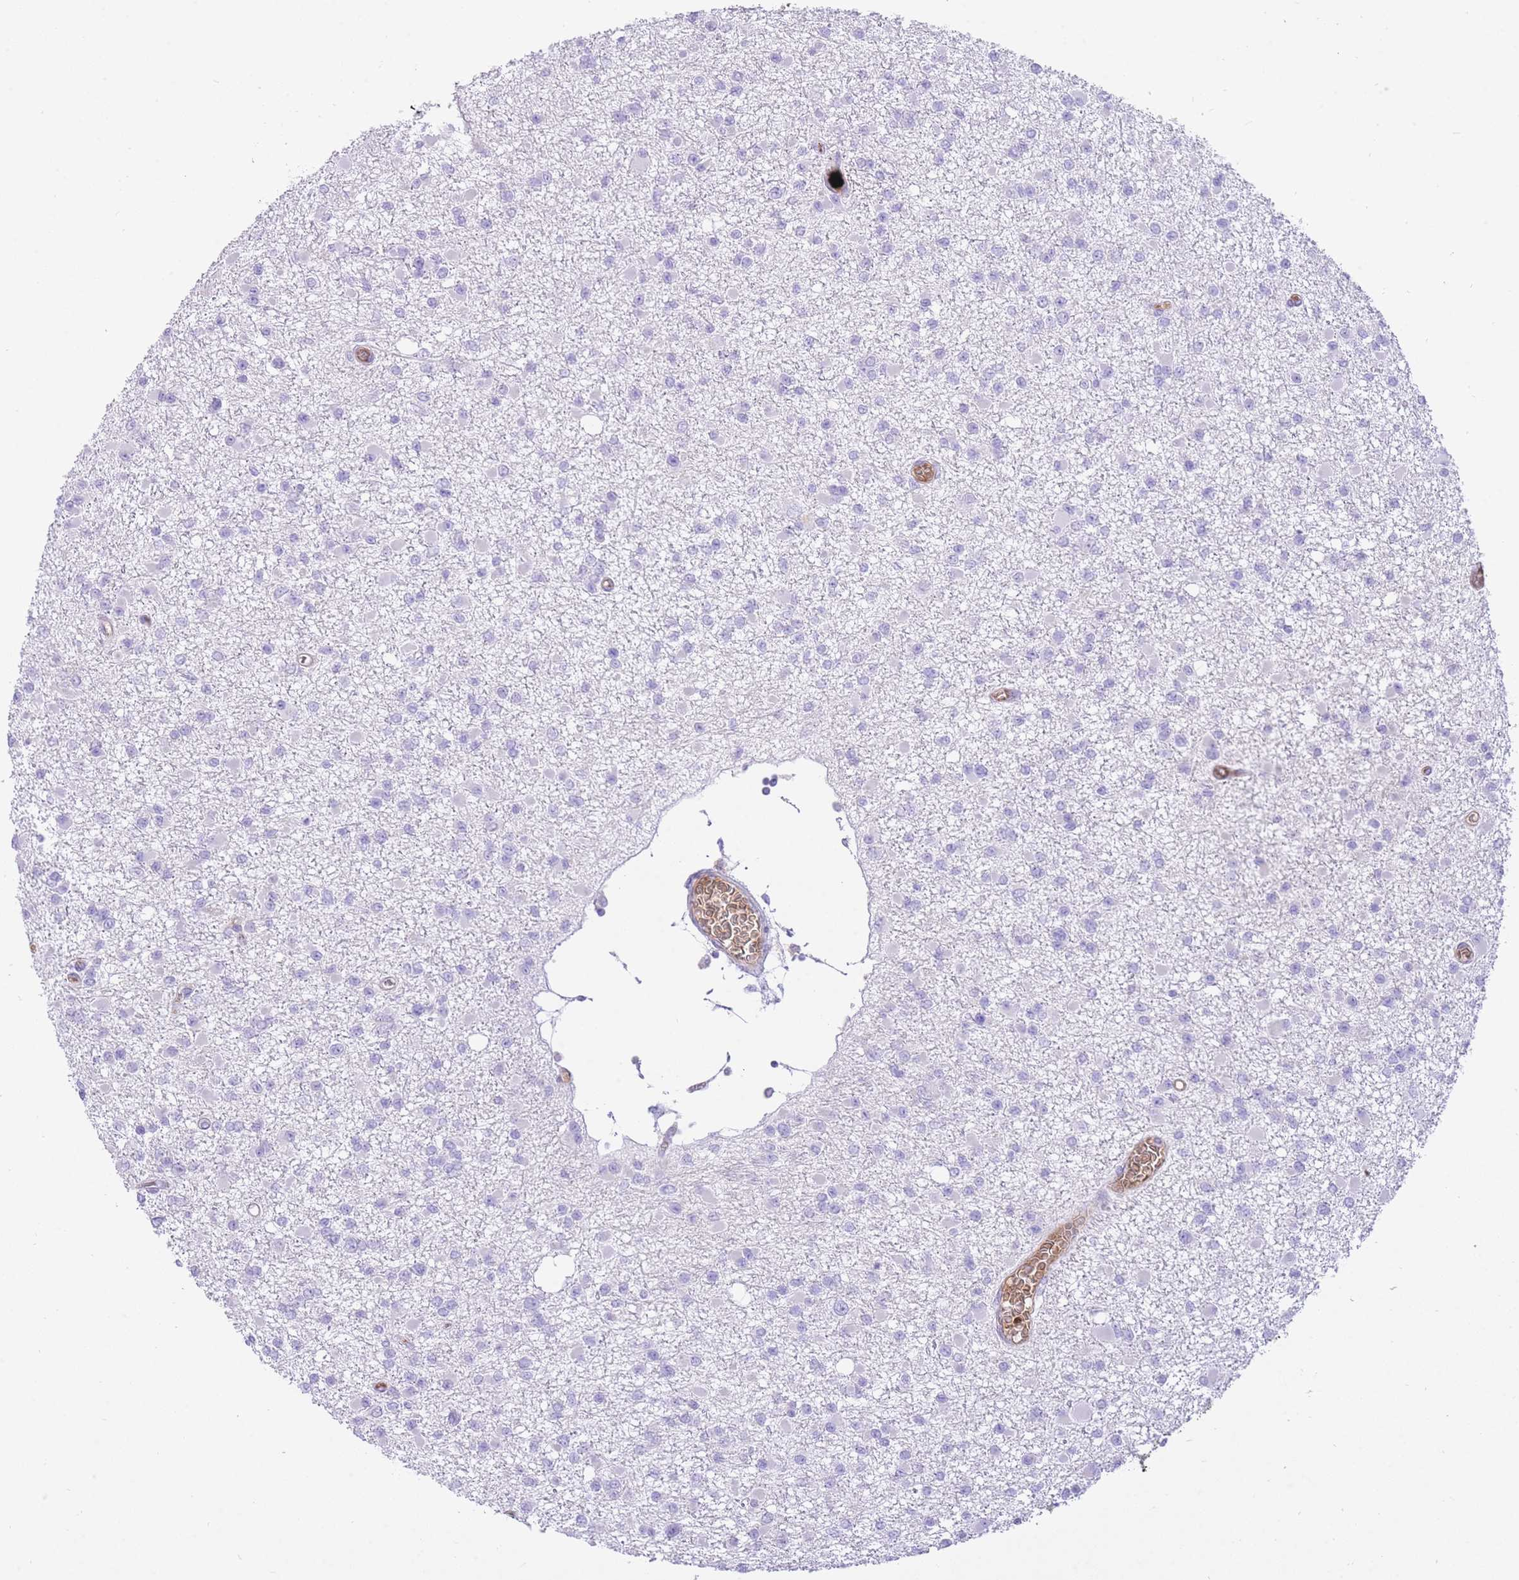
{"staining": {"intensity": "negative", "quantity": "none", "location": "none"}, "tissue": "glioma", "cell_type": "Tumor cells", "image_type": "cancer", "snomed": [{"axis": "morphology", "description": "Glioma, malignant, Low grade"}, {"axis": "topography", "description": "Brain"}], "caption": "Tumor cells are negative for brown protein staining in low-grade glioma (malignant). (DAB (3,3'-diaminobenzidine) IHC visualized using brightfield microscopy, high magnification).", "gene": "HRG", "patient": {"sex": "female", "age": 22}}